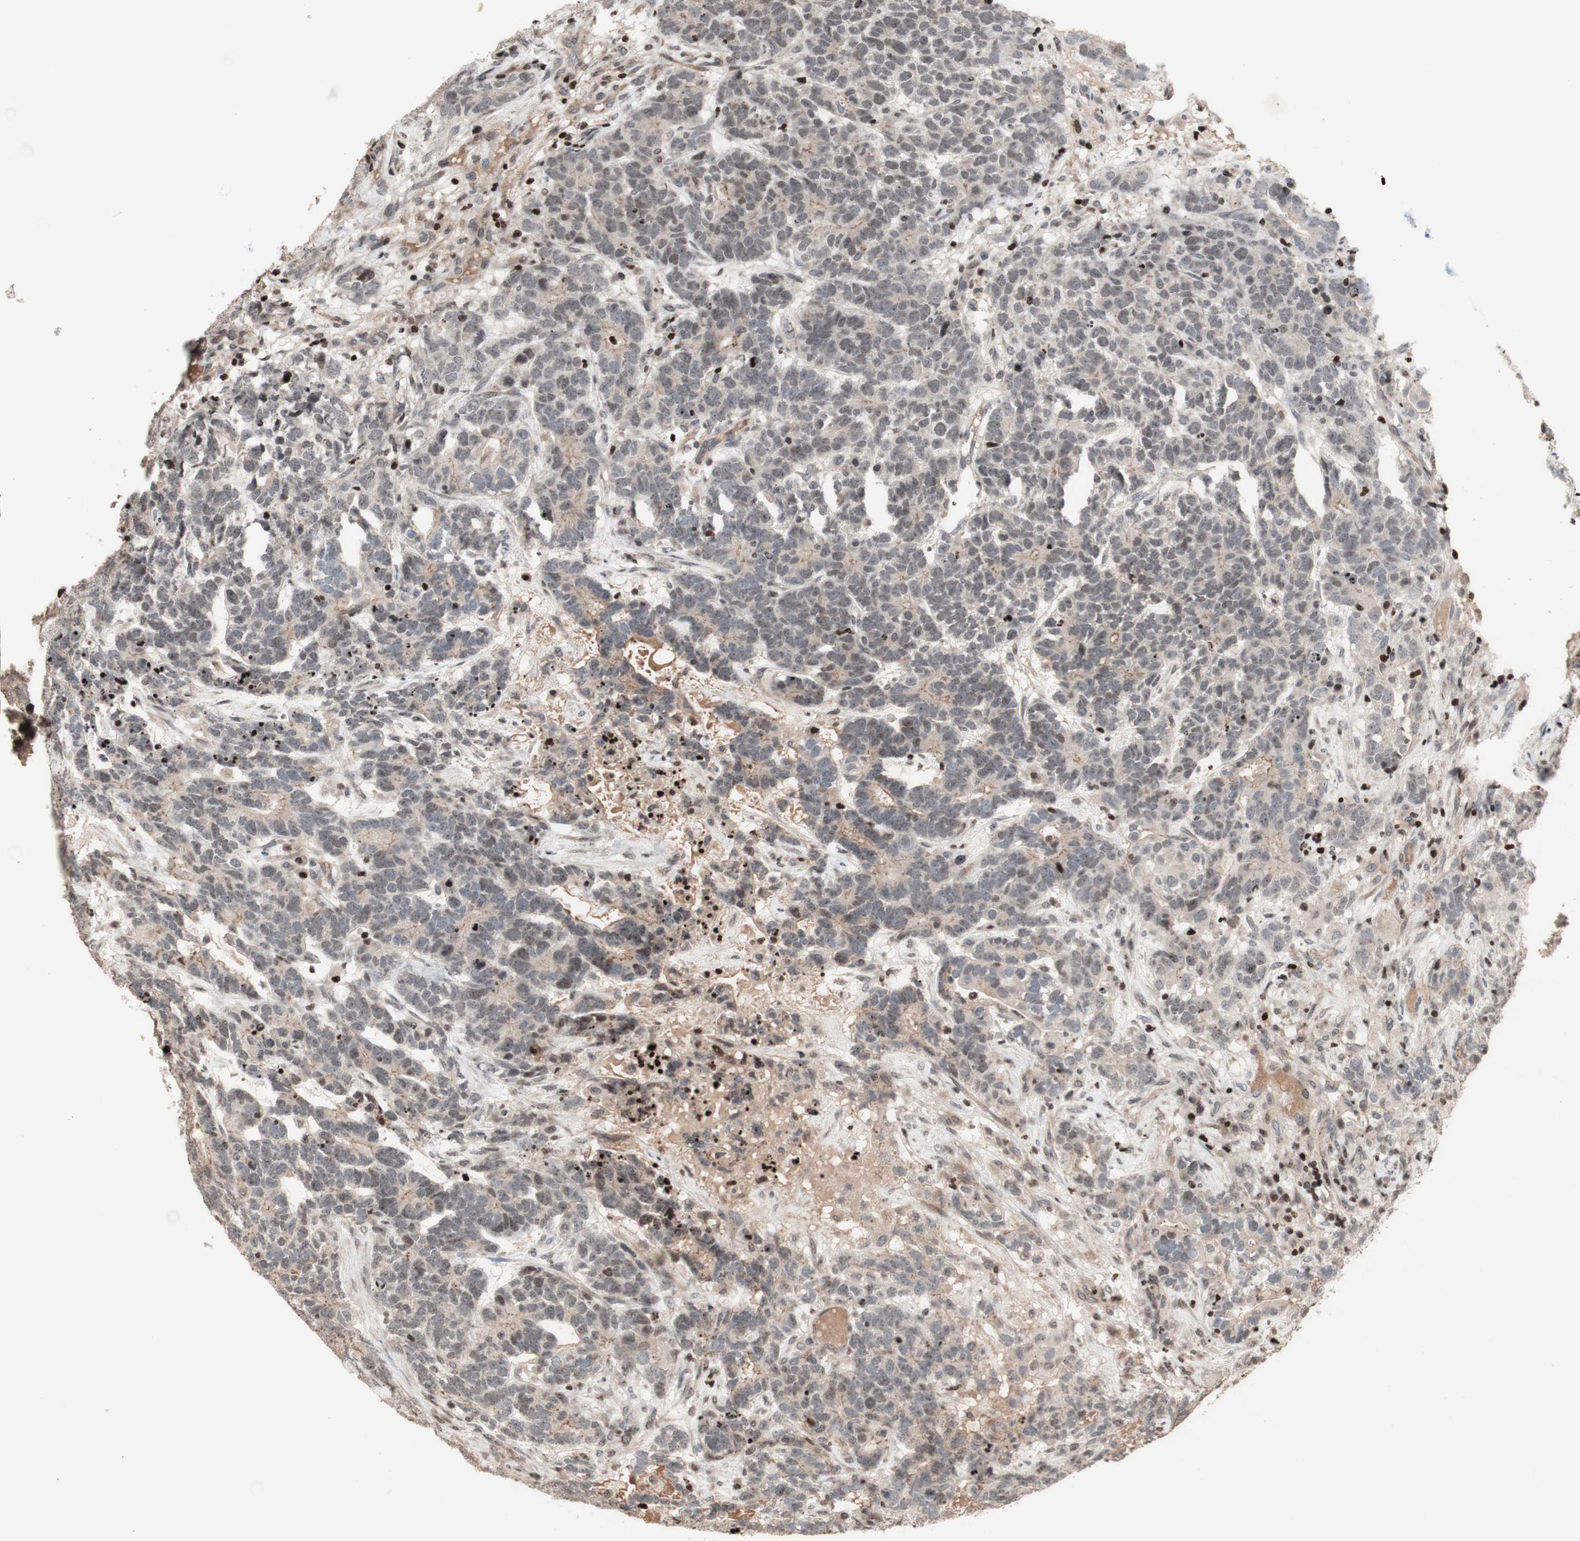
{"staining": {"intensity": "negative", "quantity": "none", "location": "none"}, "tissue": "testis cancer", "cell_type": "Tumor cells", "image_type": "cancer", "snomed": [{"axis": "morphology", "description": "Carcinoma, Embryonal, NOS"}, {"axis": "topography", "description": "Testis"}], "caption": "Immunohistochemical staining of testis cancer shows no significant staining in tumor cells.", "gene": "POLA1", "patient": {"sex": "male", "age": 26}}